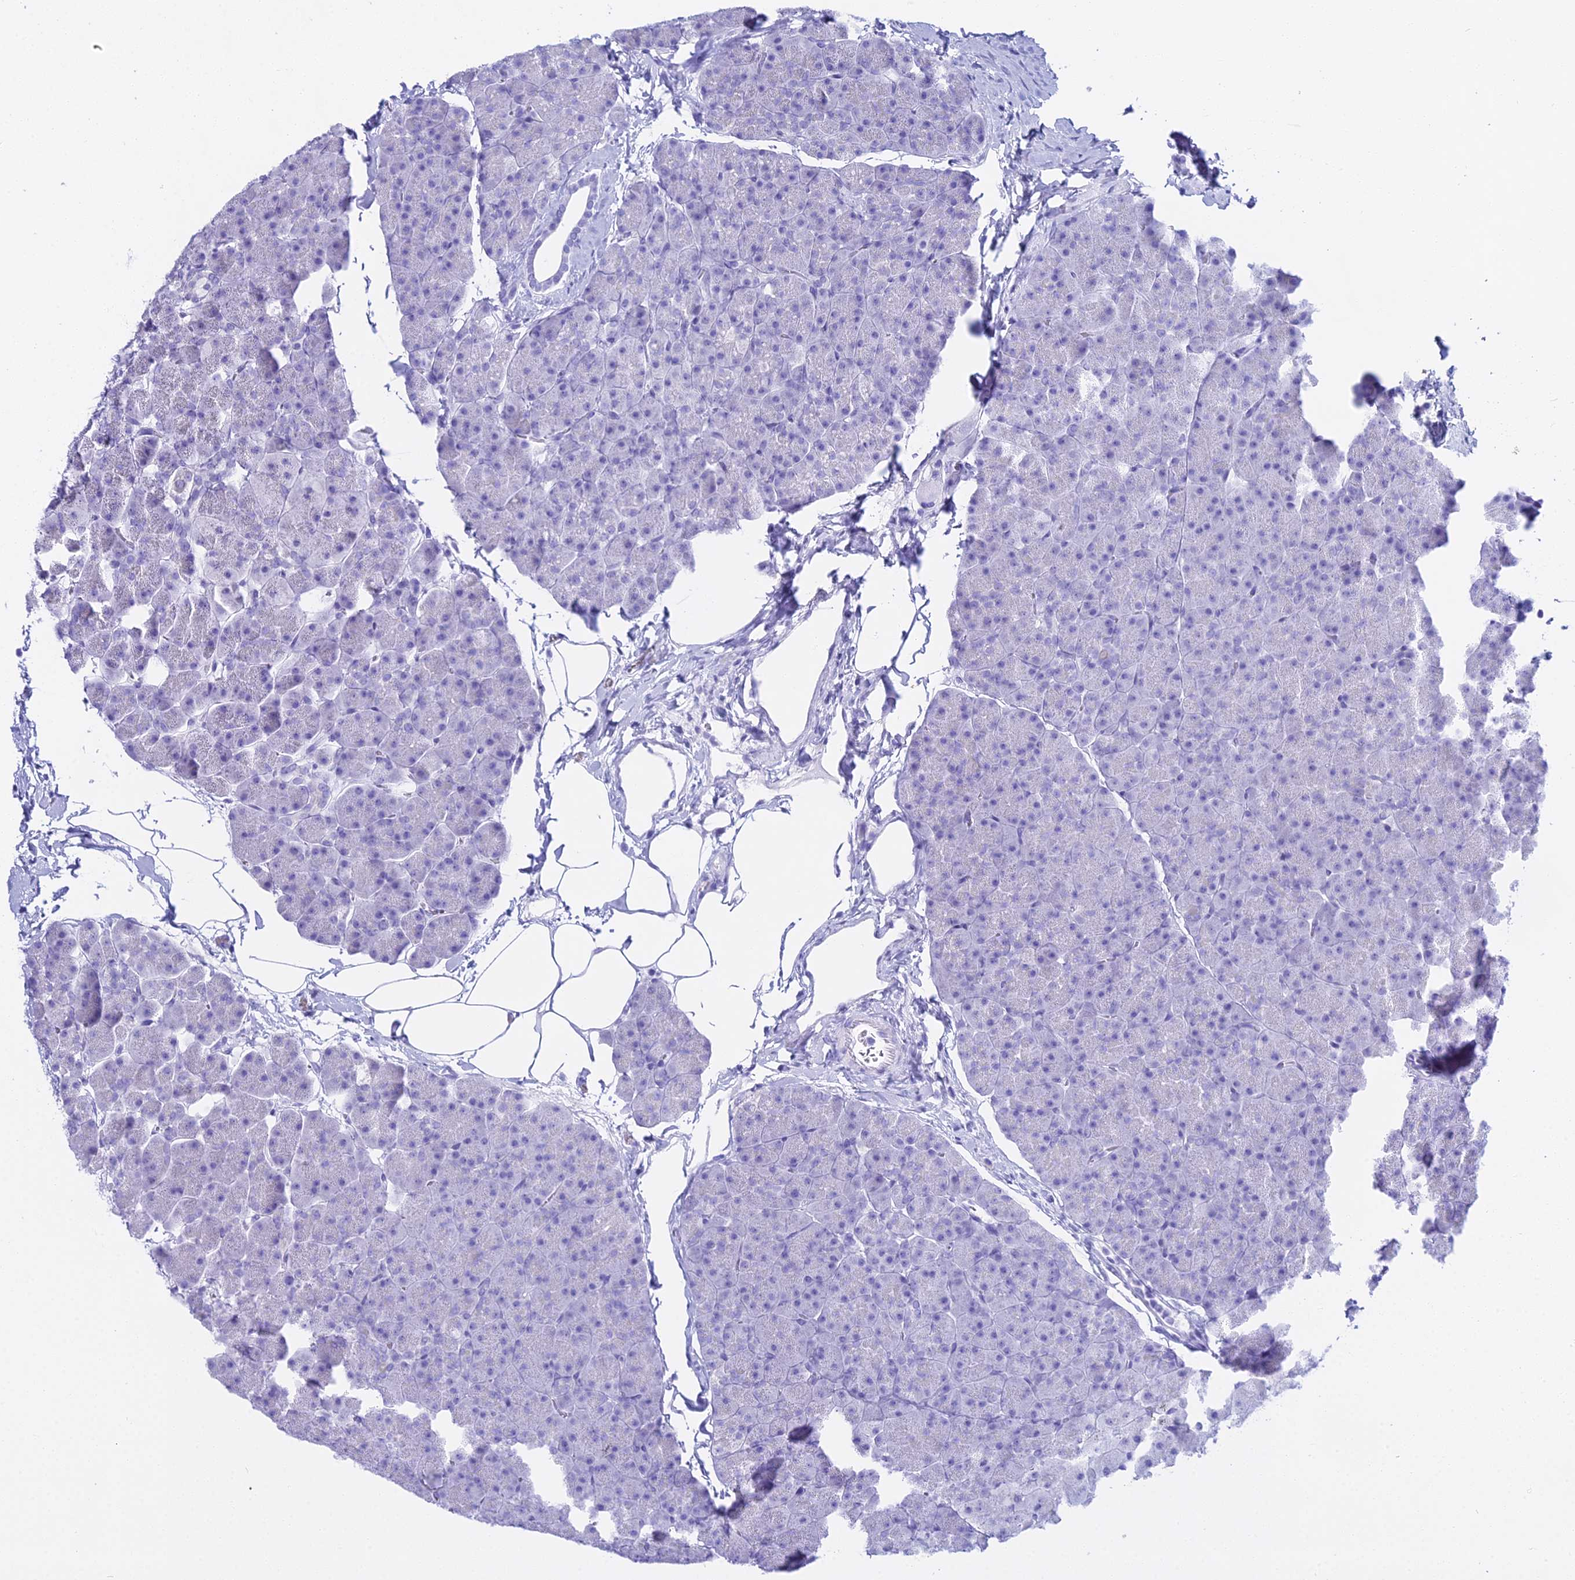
{"staining": {"intensity": "negative", "quantity": "none", "location": "none"}, "tissue": "pancreas", "cell_type": "Exocrine glandular cells", "image_type": "normal", "snomed": [{"axis": "morphology", "description": "Normal tissue, NOS"}, {"axis": "topography", "description": "Pancreas"}], "caption": "IHC of normal human pancreas shows no positivity in exocrine glandular cells. (Brightfield microscopy of DAB (3,3'-diaminobenzidine) immunohistochemistry at high magnification).", "gene": "CGB1", "patient": {"sex": "male", "age": 36}}